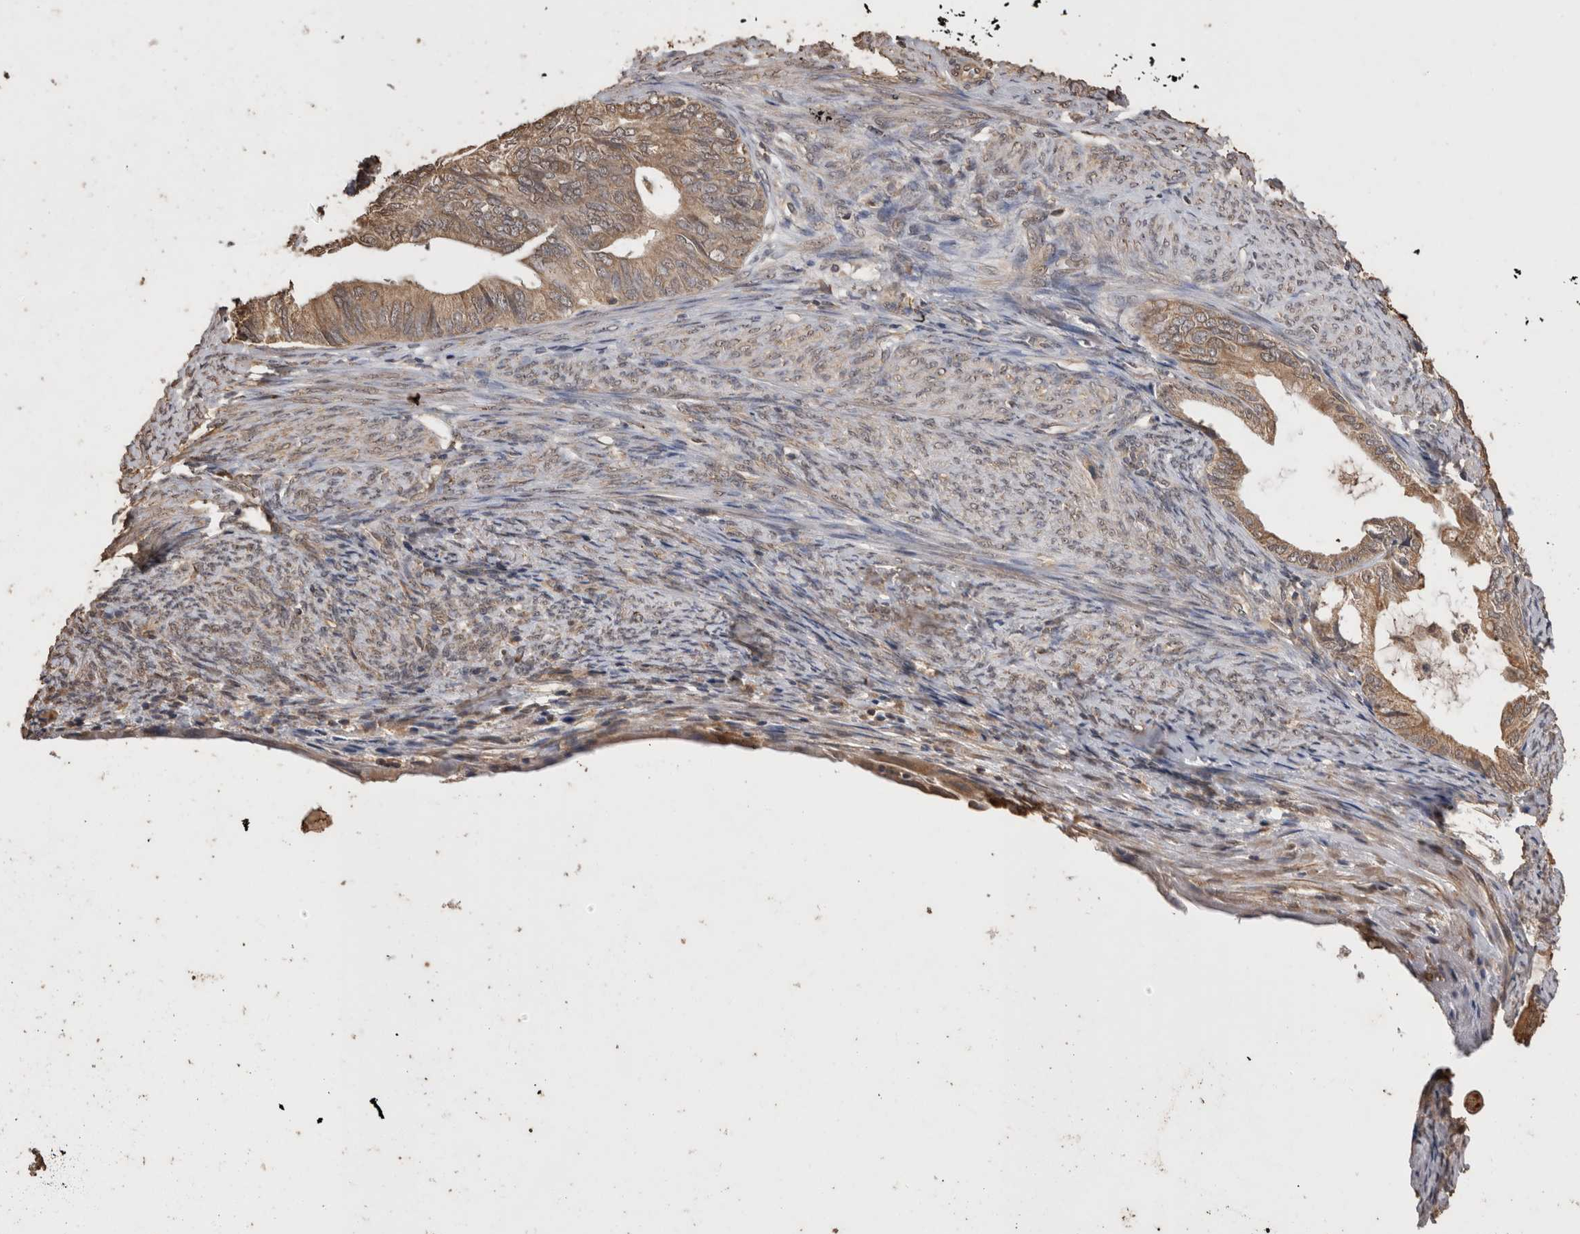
{"staining": {"intensity": "moderate", "quantity": ">75%", "location": "cytoplasmic/membranous"}, "tissue": "endometrial cancer", "cell_type": "Tumor cells", "image_type": "cancer", "snomed": [{"axis": "morphology", "description": "Adenocarcinoma, NOS"}, {"axis": "topography", "description": "Endometrium"}], "caption": "DAB immunohistochemical staining of human adenocarcinoma (endometrial) displays moderate cytoplasmic/membranous protein expression in approximately >75% of tumor cells.", "gene": "SOCS5", "patient": {"sex": "female", "age": 86}}